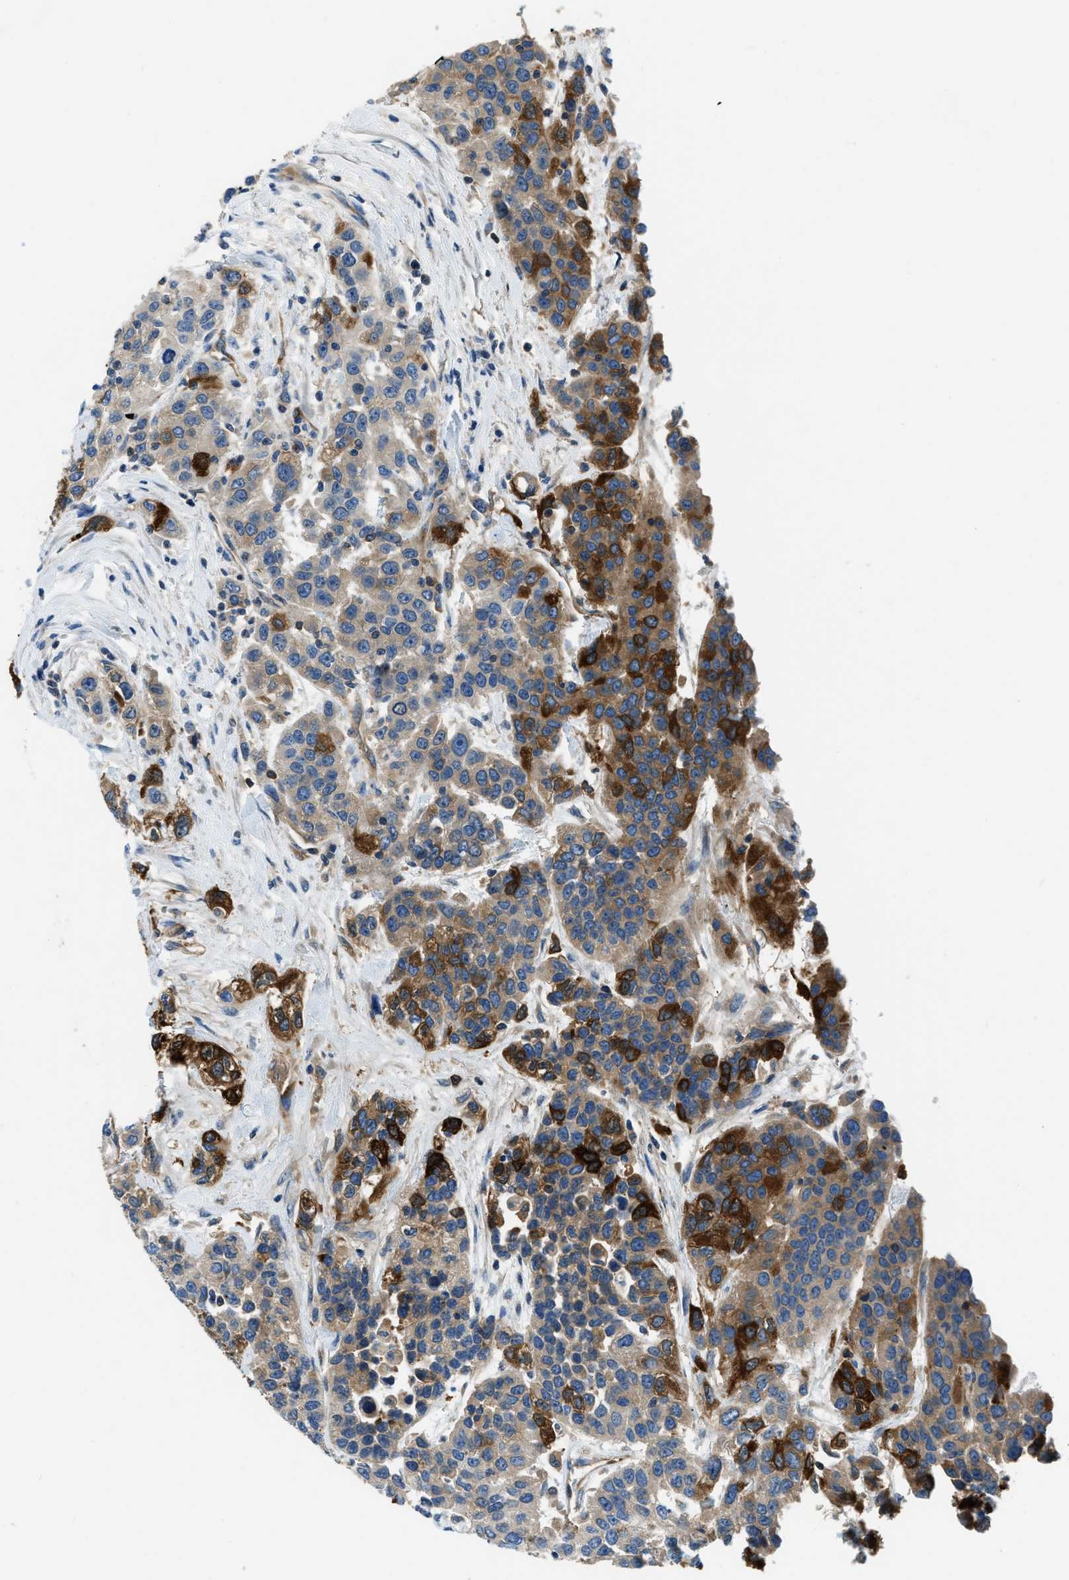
{"staining": {"intensity": "strong", "quantity": "<25%", "location": "cytoplasmic/membranous"}, "tissue": "urothelial cancer", "cell_type": "Tumor cells", "image_type": "cancer", "snomed": [{"axis": "morphology", "description": "Urothelial carcinoma, High grade"}, {"axis": "topography", "description": "Urinary bladder"}], "caption": "Protein staining of urothelial cancer tissue reveals strong cytoplasmic/membranous positivity in about <25% of tumor cells.", "gene": "PFKP", "patient": {"sex": "female", "age": 80}}